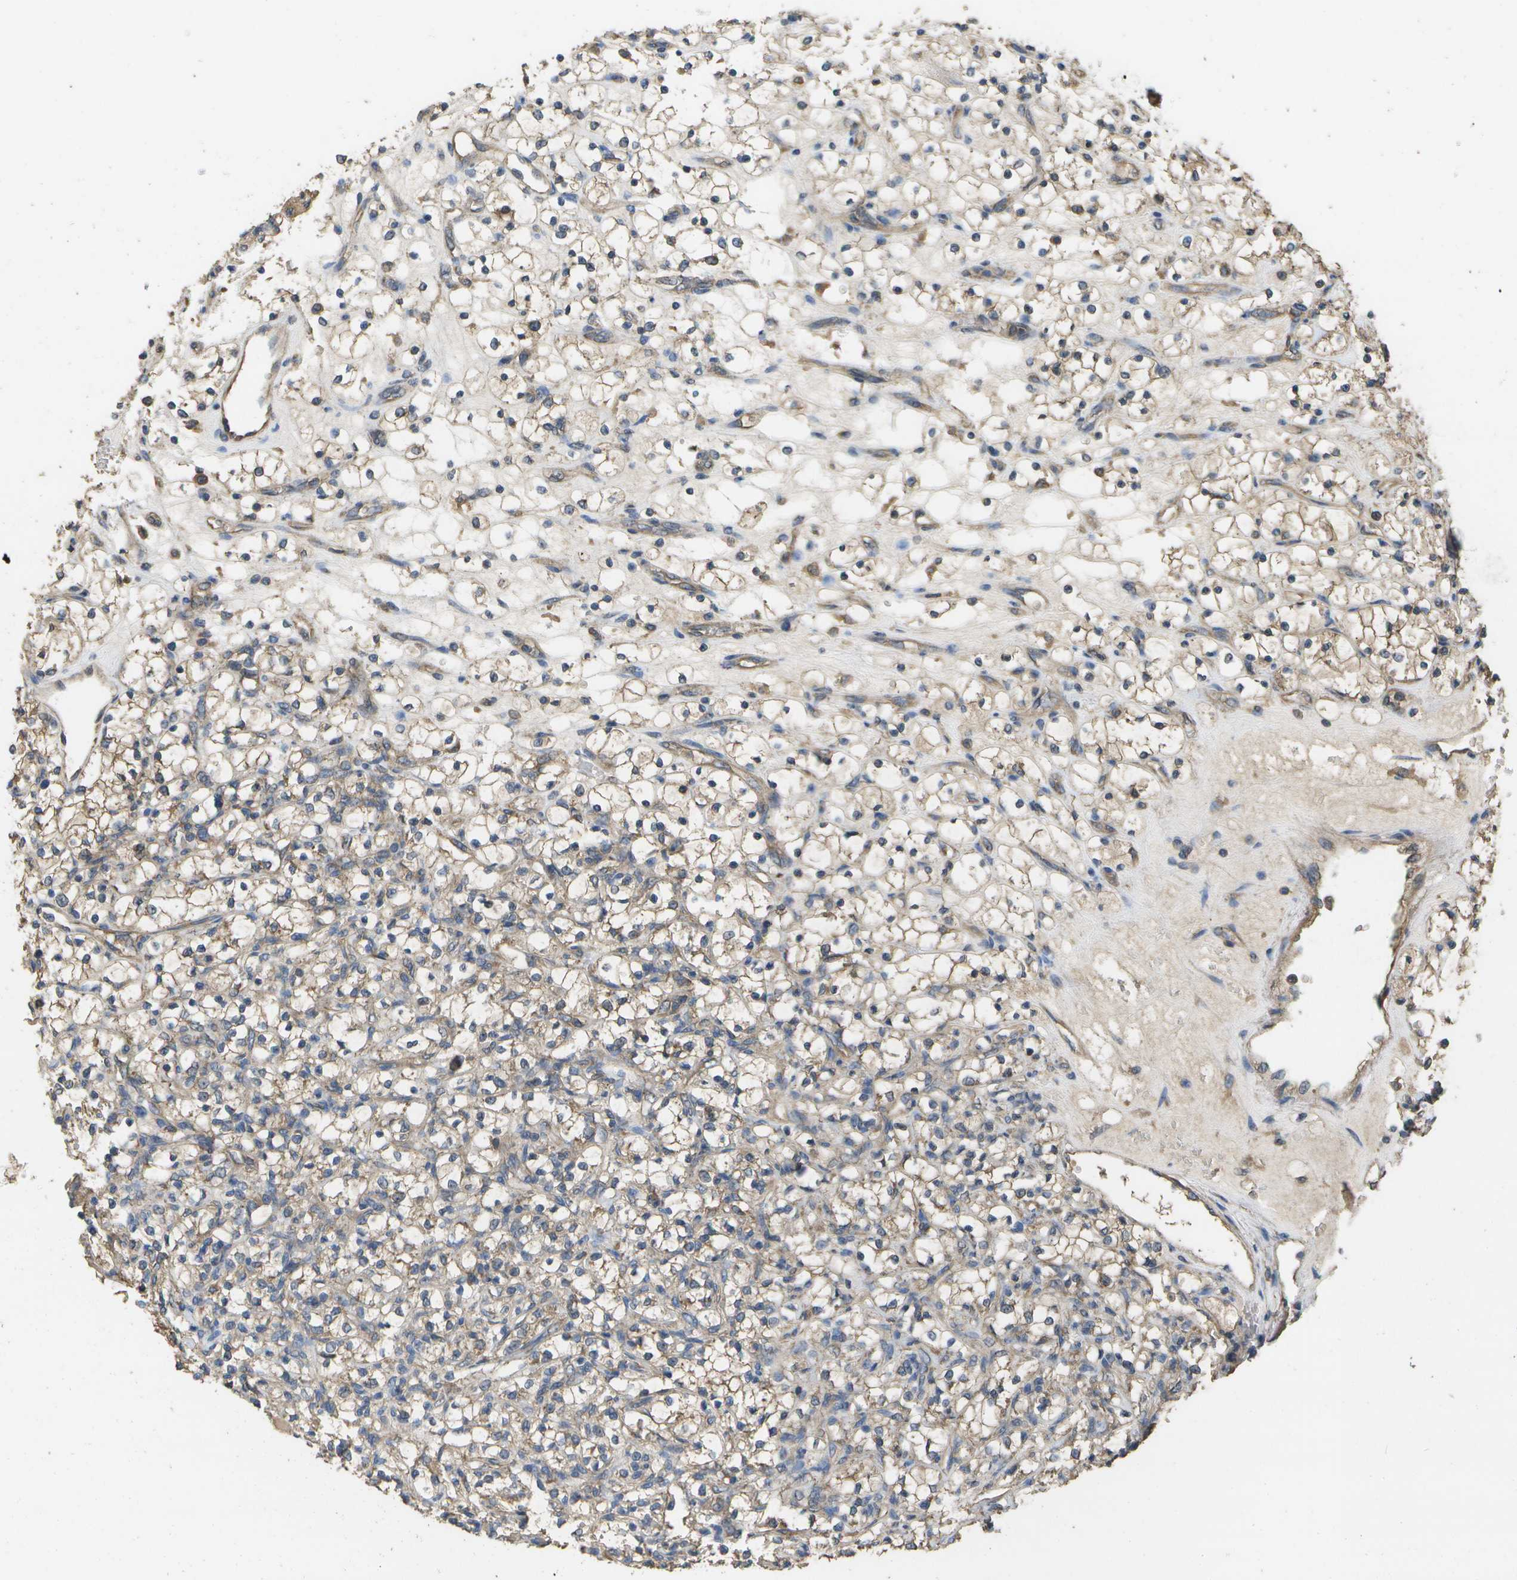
{"staining": {"intensity": "weak", "quantity": ">75%", "location": "cytoplasmic/membranous"}, "tissue": "renal cancer", "cell_type": "Tumor cells", "image_type": "cancer", "snomed": [{"axis": "morphology", "description": "Adenocarcinoma, NOS"}, {"axis": "topography", "description": "Kidney"}], "caption": "Human renal cancer stained with a protein marker reveals weak staining in tumor cells.", "gene": "SACS", "patient": {"sex": "female", "age": 69}}